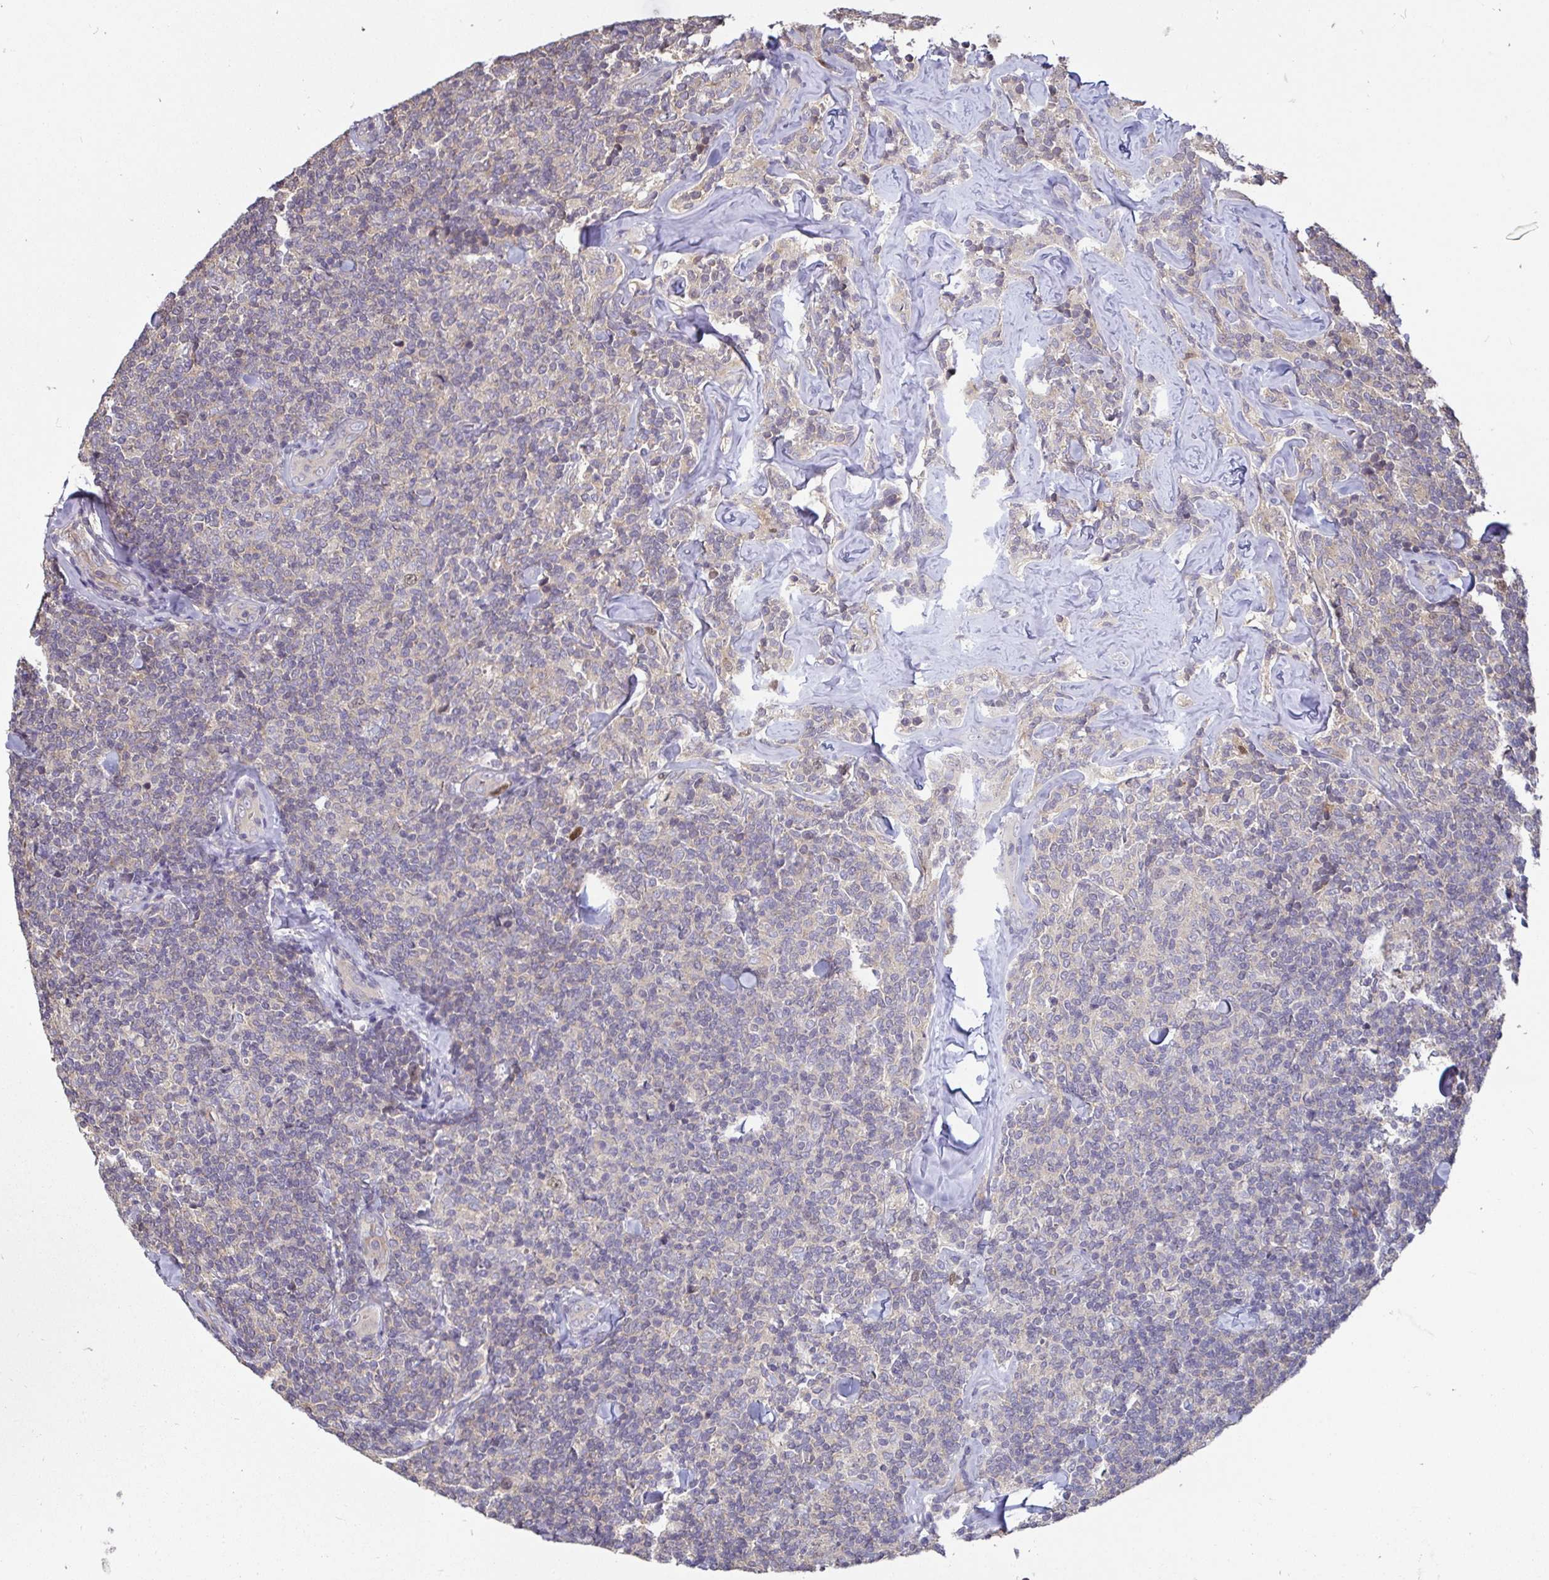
{"staining": {"intensity": "negative", "quantity": "none", "location": "none"}, "tissue": "lymphoma", "cell_type": "Tumor cells", "image_type": "cancer", "snomed": [{"axis": "morphology", "description": "Malignant lymphoma, non-Hodgkin's type, Low grade"}, {"axis": "topography", "description": "Lymph node"}], "caption": "The immunohistochemistry (IHC) micrograph has no significant expression in tumor cells of low-grade malignant lymphoma, non-Hodgkin's type tissue.", "gene": "ANLN", "patient": {"sex": "female", "age": 56}}